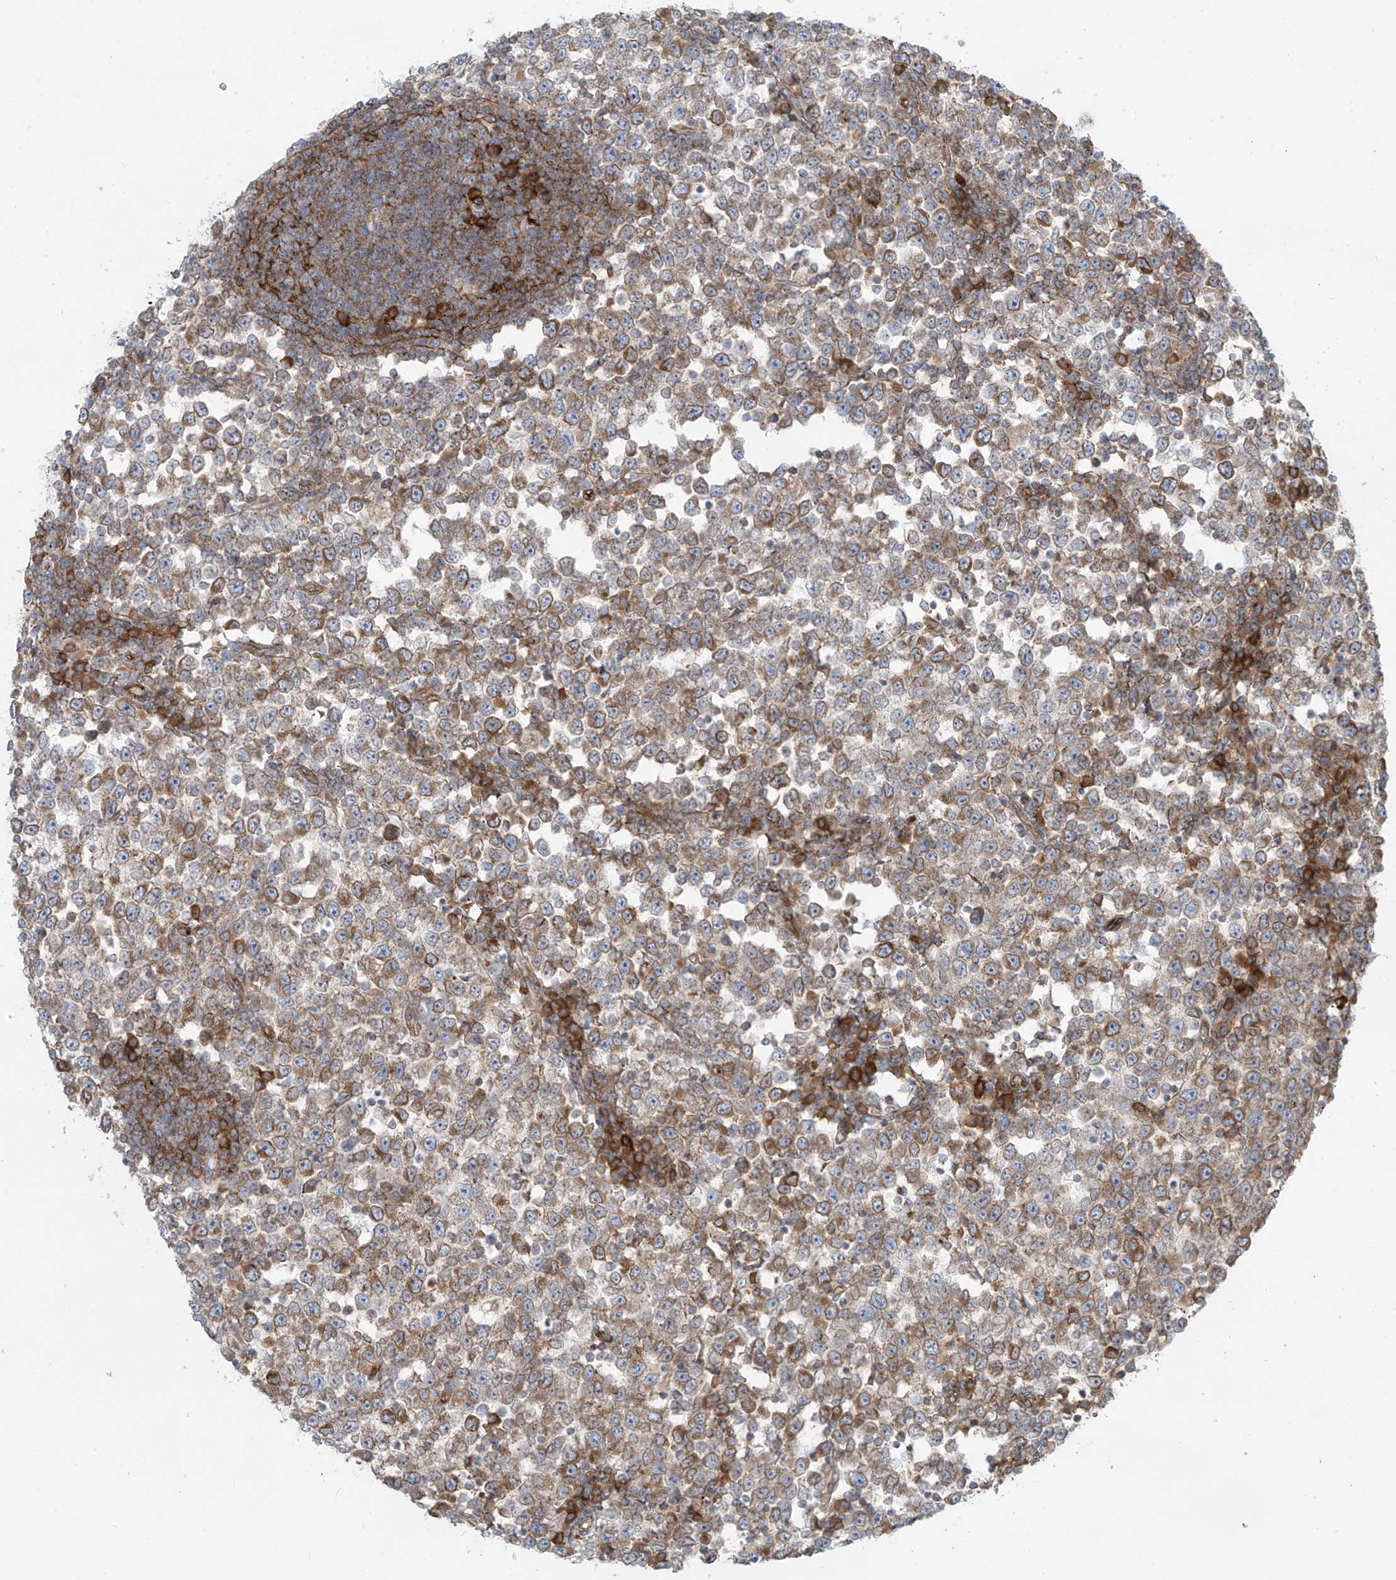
{"staining": {"intensity": "moderate", "quantity": "<25%", "location": "cytoplasmic/membranous"}, "tissue": "testis cancer", "cell_type": "Tumor cells", "image_type": "cancer", "snomed": [{"axis": "morphology", "description": "Seminoma, NOS"}, {"axis": "topography", "description": "Testis"}], "caption": "Tumor cells reveal moderate cytoplasmic/membranous expression in about <25% of cells in seminoma (testis).", "gene": "LZTS3", "patient": {"sex": "male", "age": 65}}